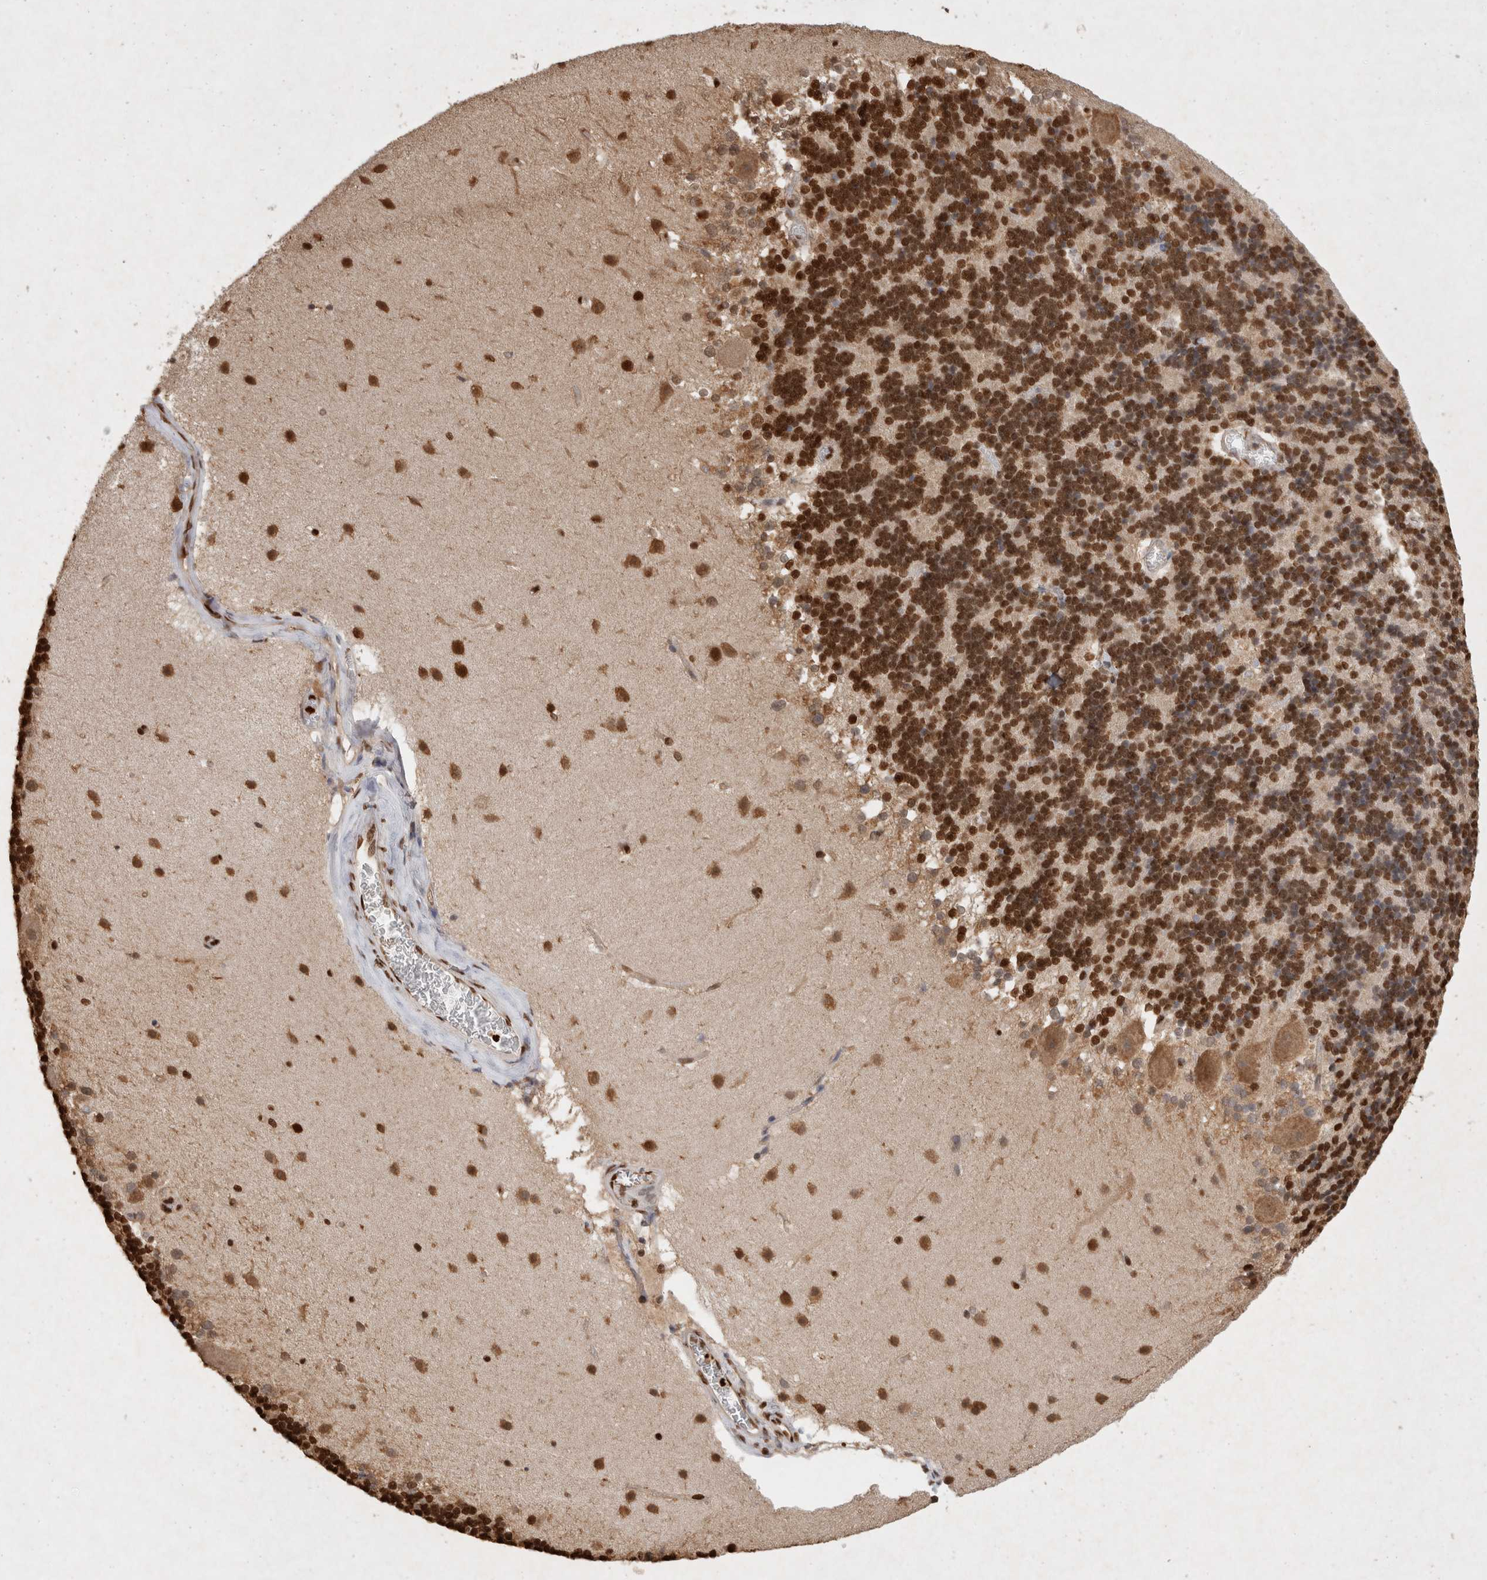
{"staining": {"intensity": "strong", "quantity": ">75%", "location": "nuclear"}, "tissue": "cerebellum", "cell_type": "Cells in granular layer", "image_type": "normal", "snomed": [{"axis": "morphology", "description": "Normal tissue, NOS"}, {"axis": "topography", "description": "Cerebellum"}], "caption": "Cerebellum stained with DAB immunohistochemistry shows high levels of strong nuclear staining in about >75% of cells in granular layer.", "gene": "HDGF", "patient": {"sex": "female", "age": 19}}